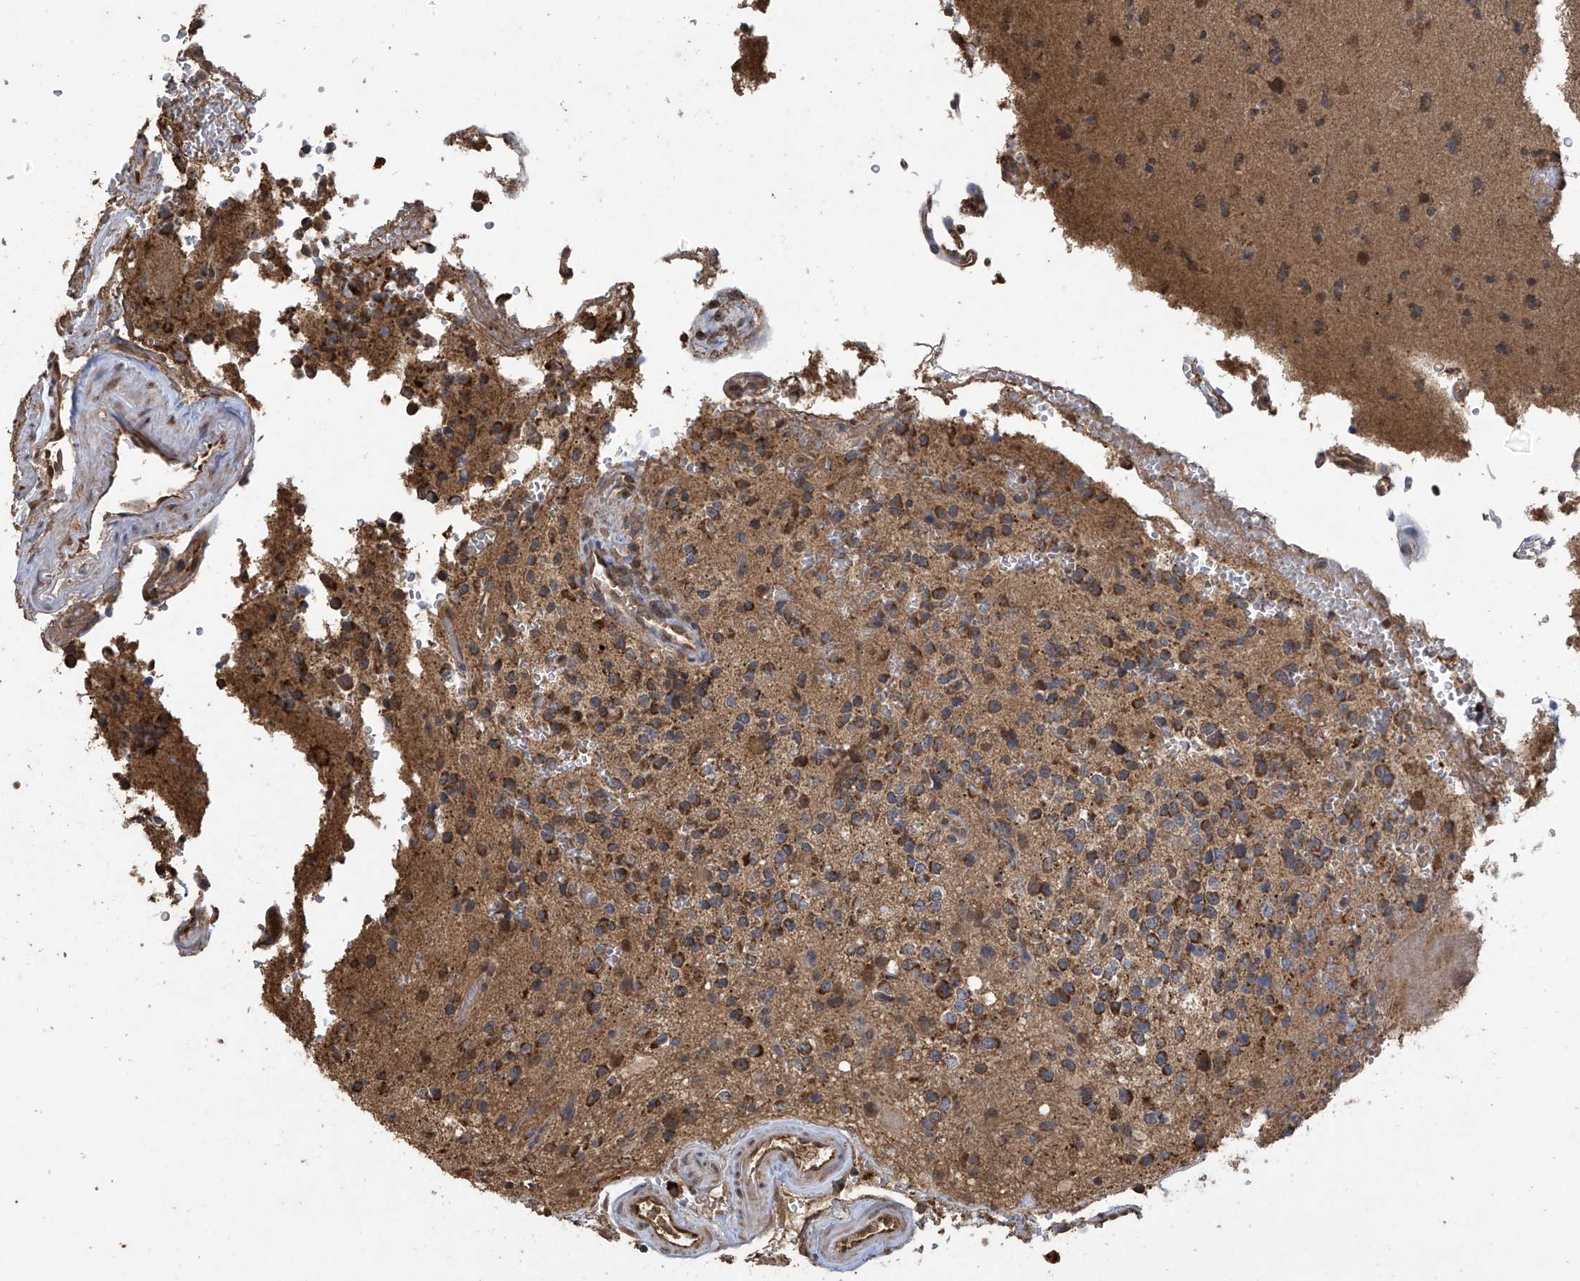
{"staining": {"intensity": "moderate", "quantity": ">75%", "location": "cytoplasmic/membranous"}, "tissue": "glioma", "cell_type": "Tumor cells", "image_type": "cancer", "snomed": [{"axis": "morphology", "description": "Glioma, malignant, High grade"}, {"axis": "topography", "description": "Brain"}], "caption": "Immunohistochemical staining of malignant glioma (high-grade) demonstrates medium levels of moderate cytoplasmic/membranous protein expression in approximately >75% of tumor cells.", "gene": "PNPT1", "patient": {"sex": "female", "age": 62}}